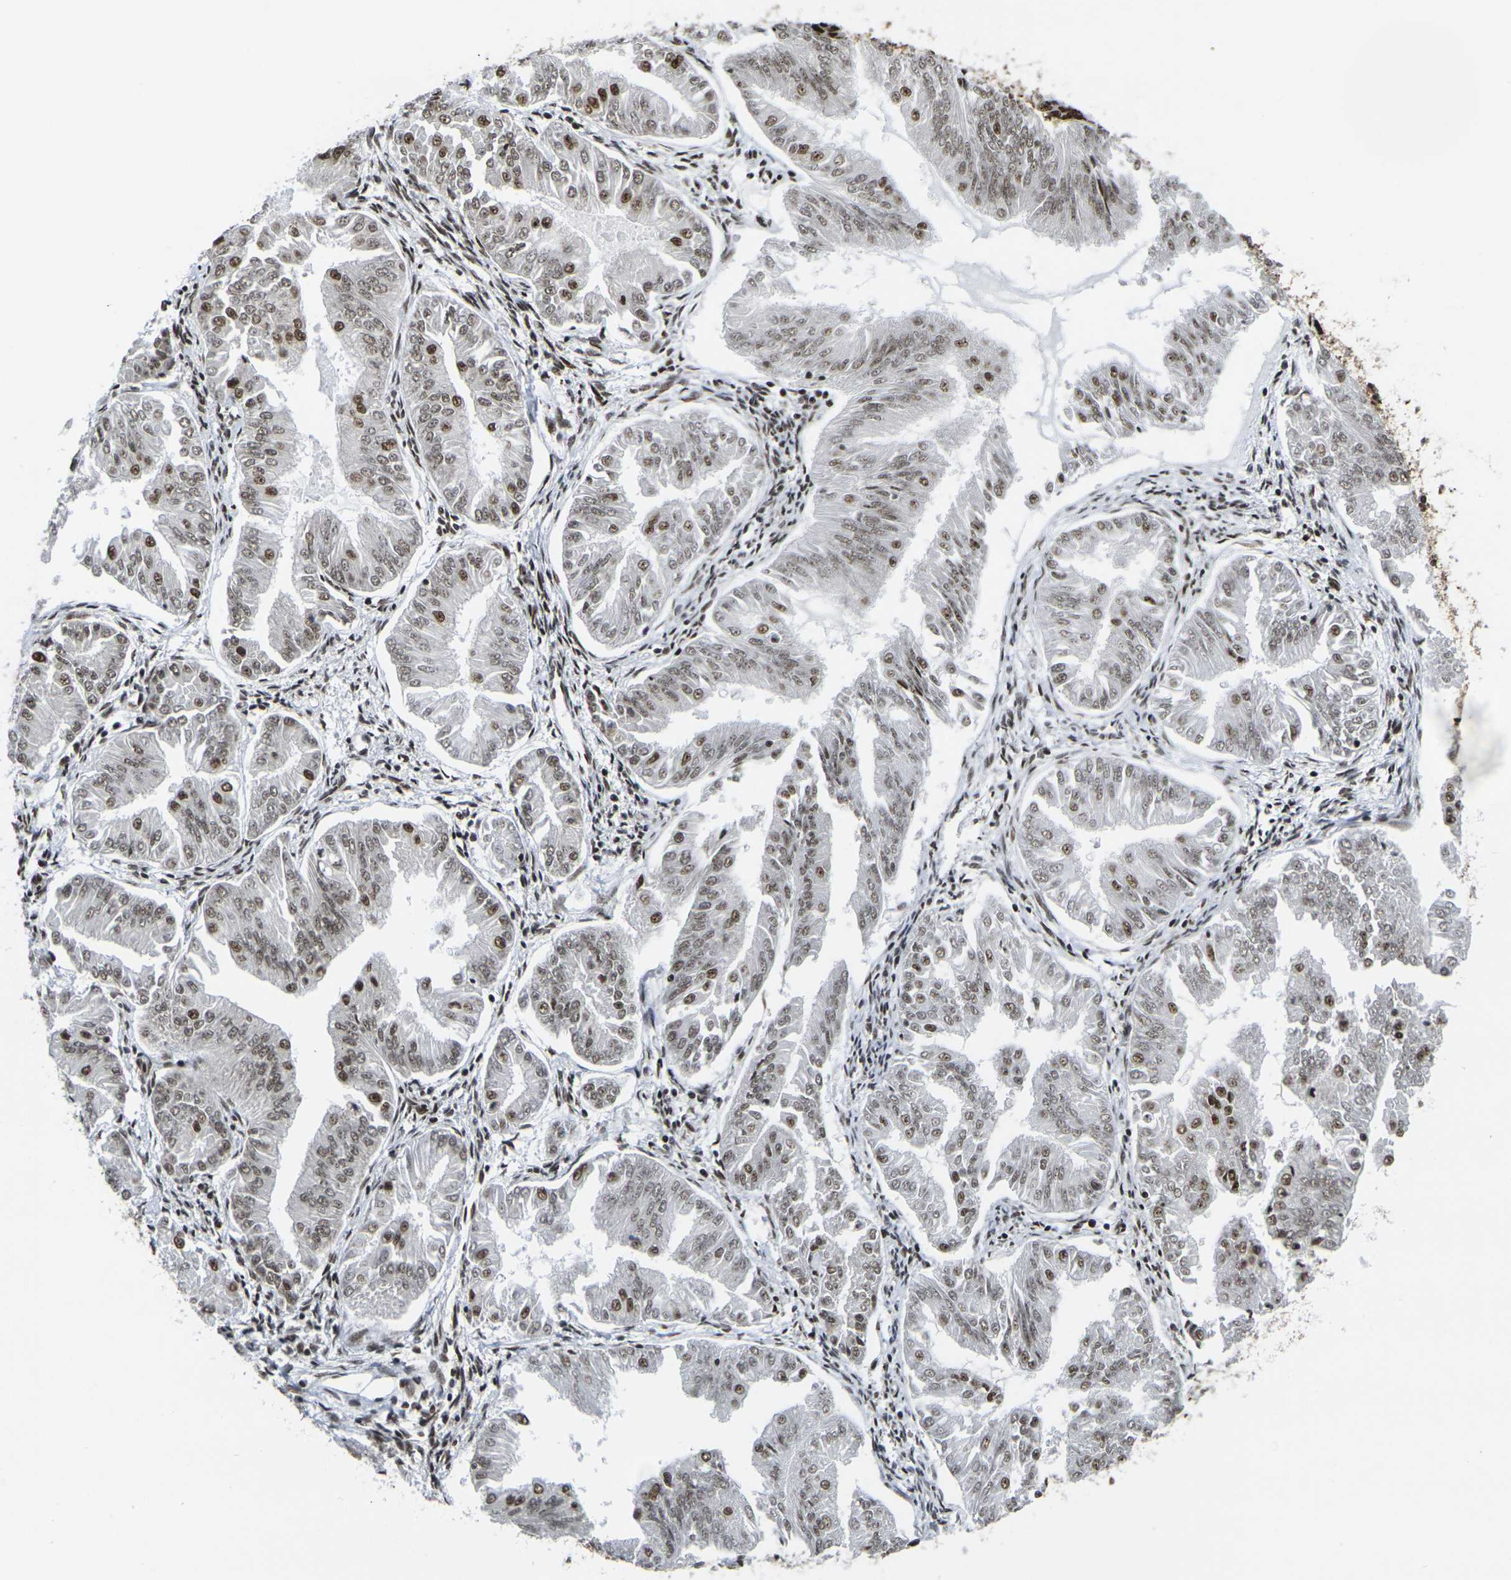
{"staining": {"intensity": "moderate", "quantity": "25%-75%", "location": "nuclear"}, "tissue": "endometrial cancer", "cell_type": "Tumor cells", "image_type": "cancer", "snomed": [{"axis": "morphology", "description": "Adenocarcinoma, NOS"}, {"axis": "topography", "description": "Endometrium"}], "caption": "Protein staining of adenocarcinoma (endometrial) tissue shows moderate nuclear expression in about 25%-75% of tumor cells. The protein of interest is shown in brown color, while the nuclei are stained blue.", "gene": "SMARCC1", "patient": {"sex": "female", "age": 53}}